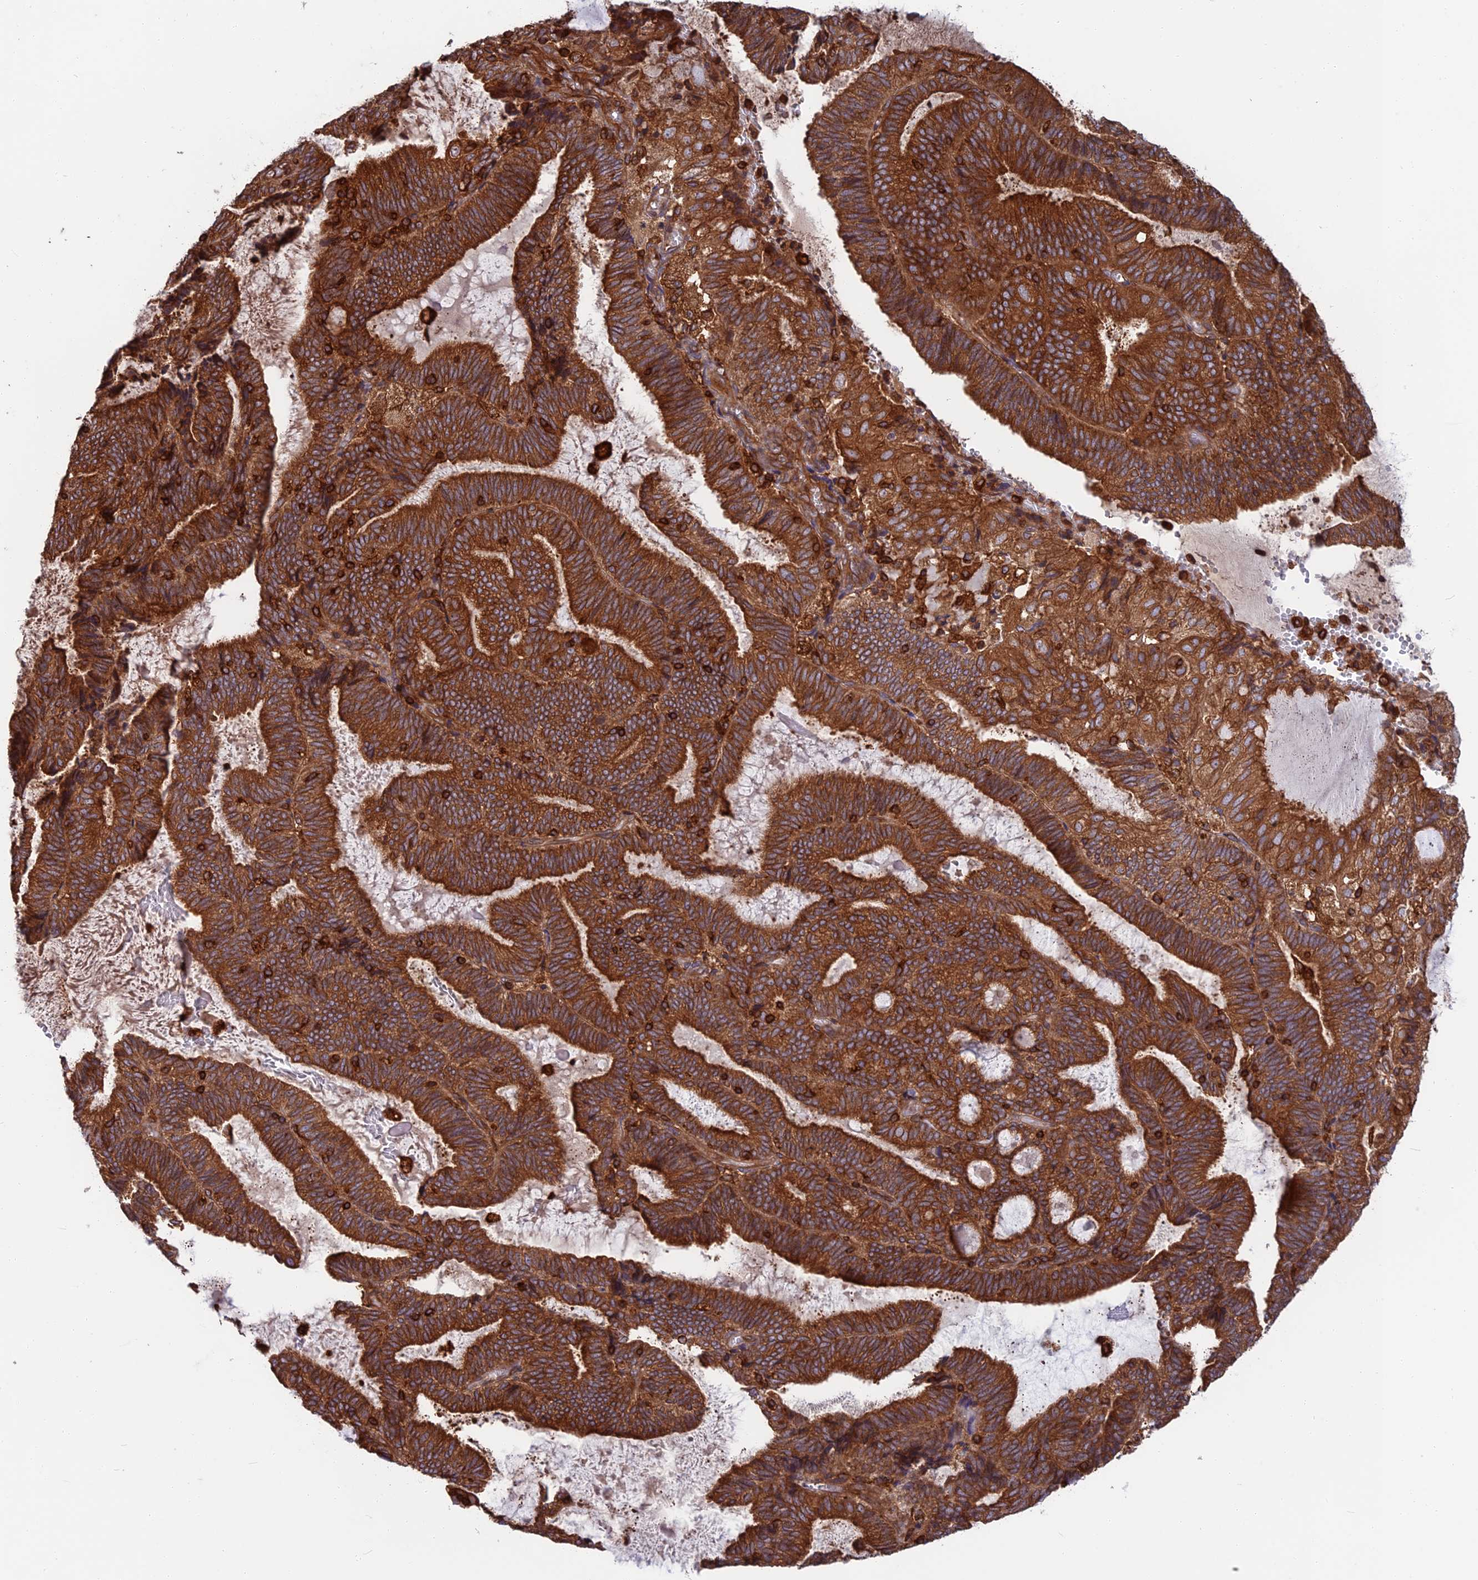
{"staining": {"intensity": "strong", "quantity": ">75%", "location": "cytoplasmic/membranous"}, "tissue": "endometrial cancer", "cell_type": "Tumor cells", "image_type": "cancer", "snomed": [{"axis": "morphology", "description": "Adenocarcinoma, NOS"}, {"axis": "topography", "description": "Endometrium"}], "caption": "Human endometrial cancer stained with a brown dye displays strong cytoplasmic/membranous positive positivity in approximately >75% of tumor cells.", "gene": "WDR1", "patient": {"sex": "female", "age": 81}}